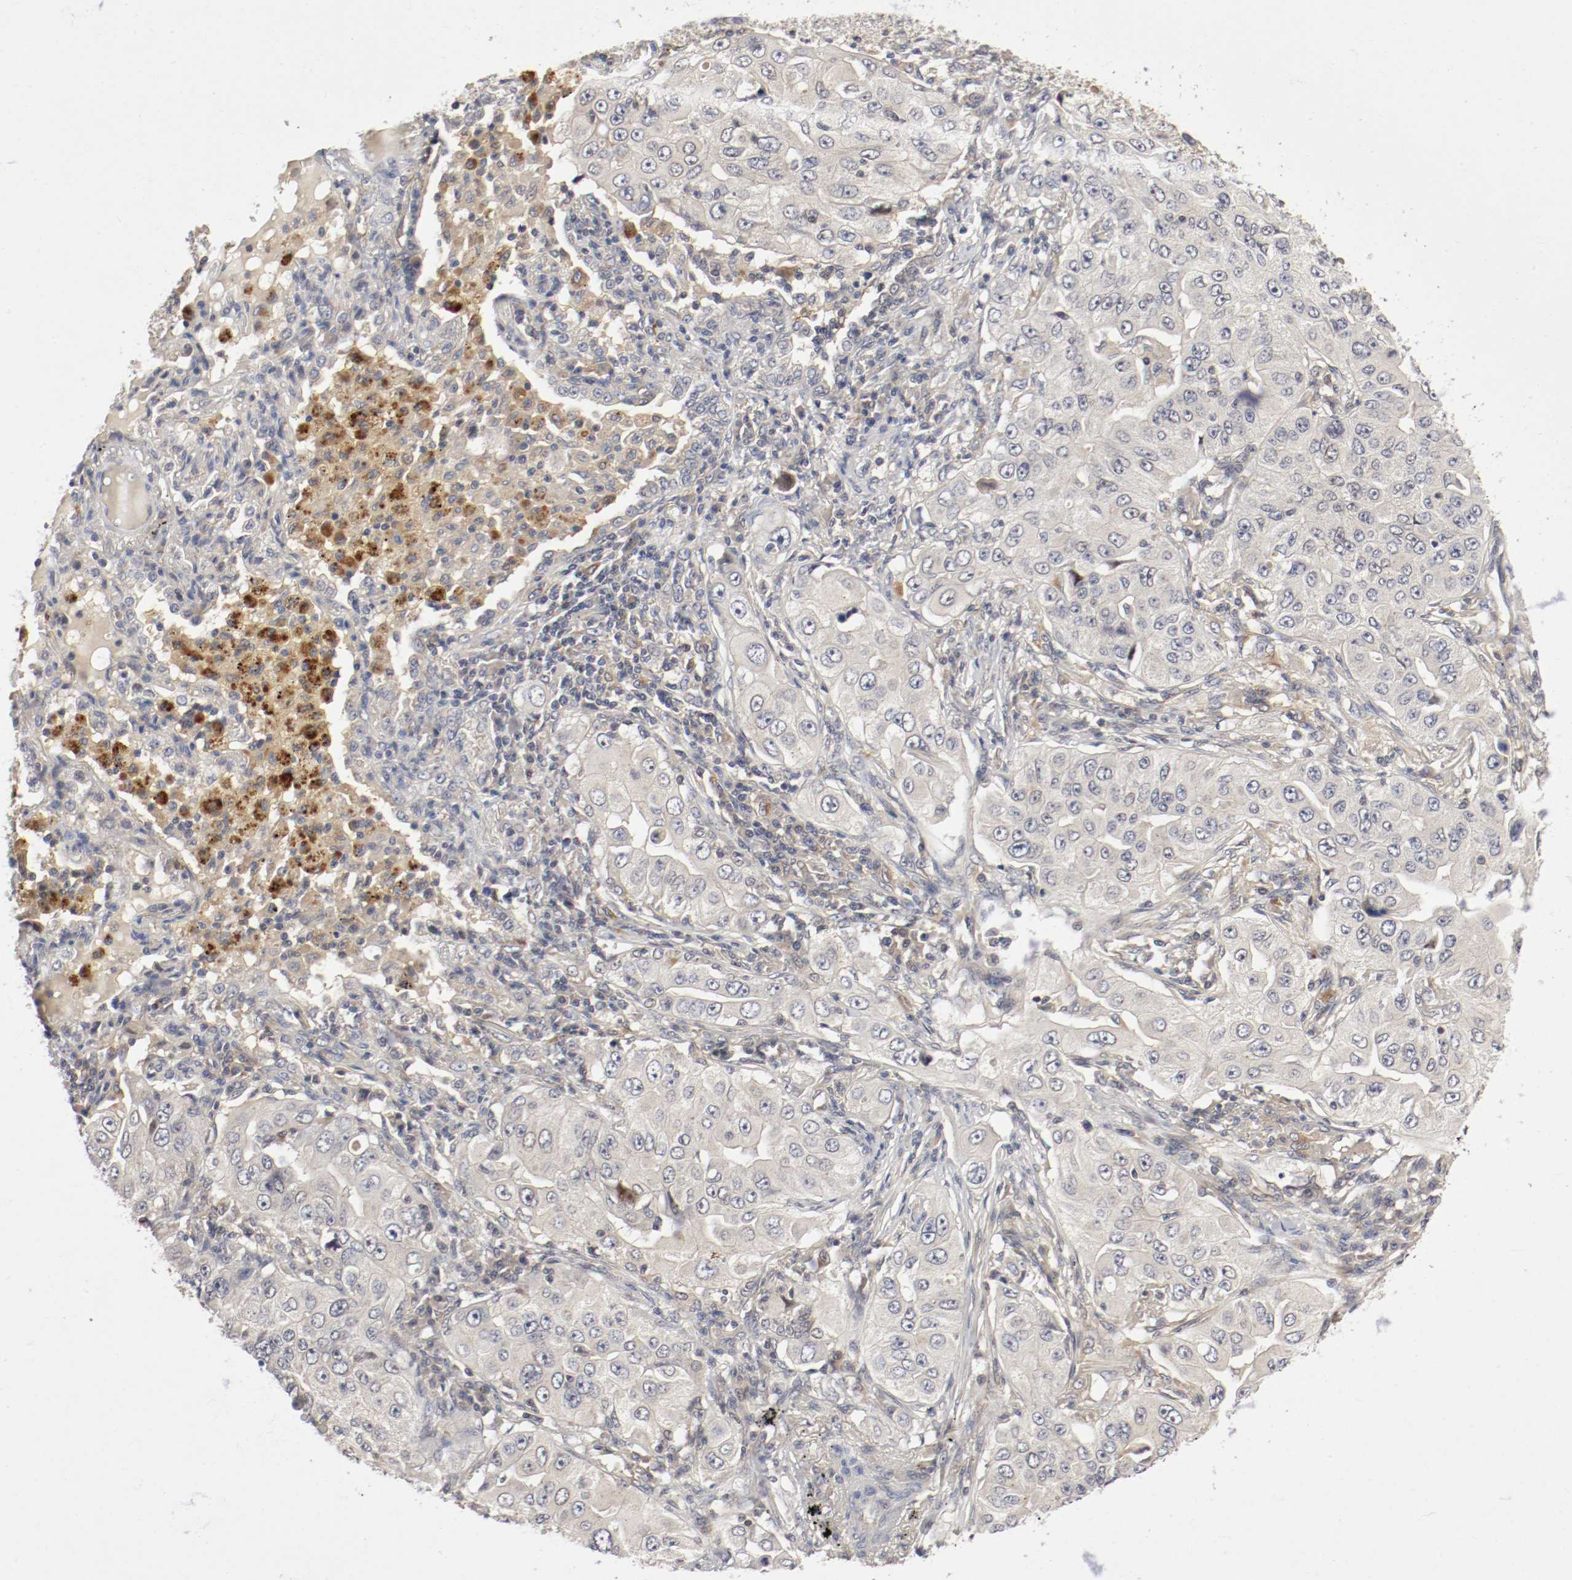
{"staining": {"intensity": "weak", "quantity": "<25%", "location": "cytoplasmic/membranous"}, "tissue": "lung cancer", "cell_type": "Tumor cells", "image_type": "cancer", "snomed": [{"axis": "morphology", "description": "Adenocarcinoma, NOS"}, {"axis": "topography", "description": "Lung"}], "caption": "The photomicrograph displays no staining of tumor cells in lung cancer. (Brightfield microscopy of DAB immunohistochemistry at high magnification).", "gene": "REN", "patient": {"sex": "male", "age": 84}}